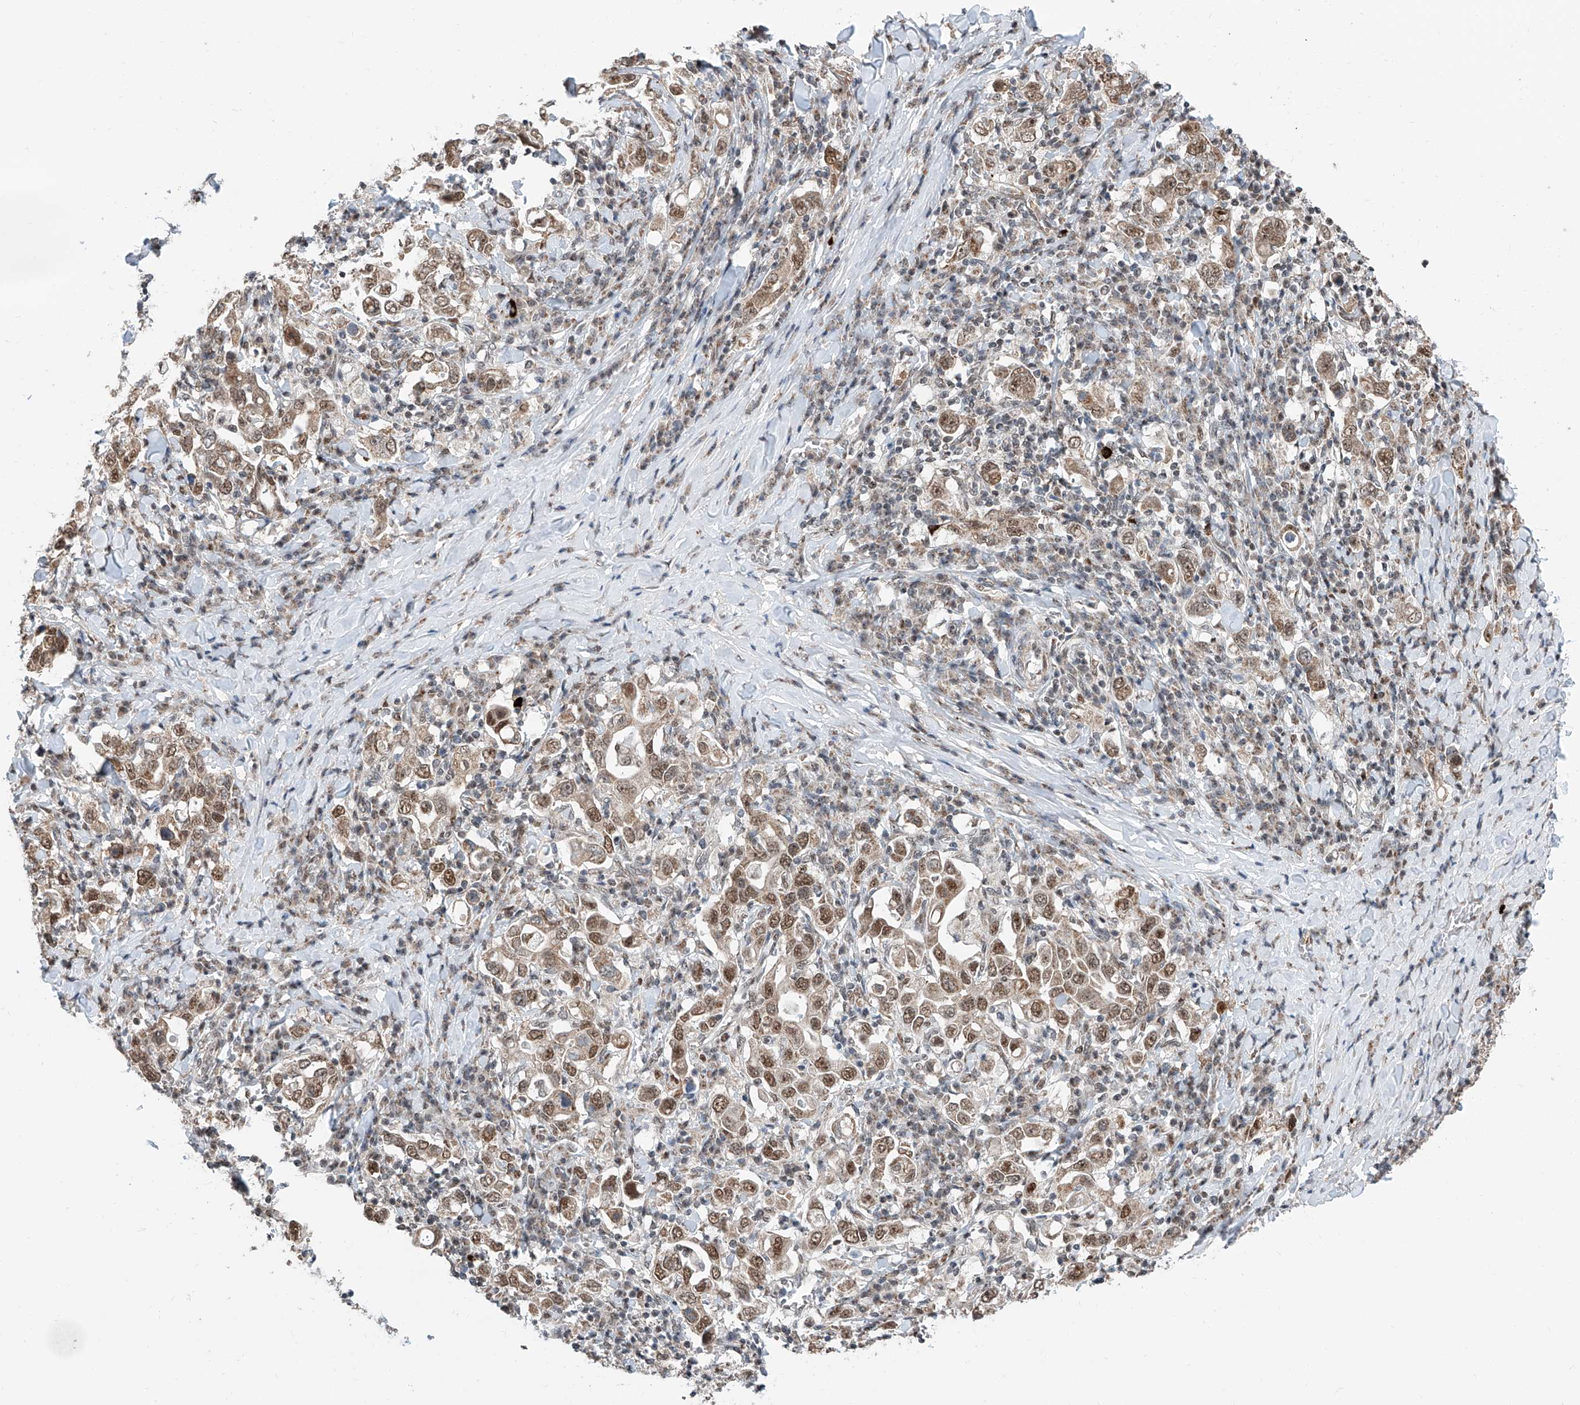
{"staining": {"intensity": "moderate", "quantity": ">75%", "location": "cytoplasmic/membranous,nuclear"}, "tissue": "stomach cancer", "cell_type": "Tumor cells", "image_type": "cancer", "snomed": [{"axis": "morphology", "description": "Adenocarcinoma, NOS"}, {"axis": "topography", "description": "Stomach, upper"}], "caption": "Stomach adenocarcinoma stained with DAB (3,3'-diaminobenzidine) immunohistochemistry shows medium levels of moderate cytoplasmic/membranous and nuclear expression in about >75% of tumor cells.", "gene": "SDE2", "patient": {"sex": "male", "age": 62}}